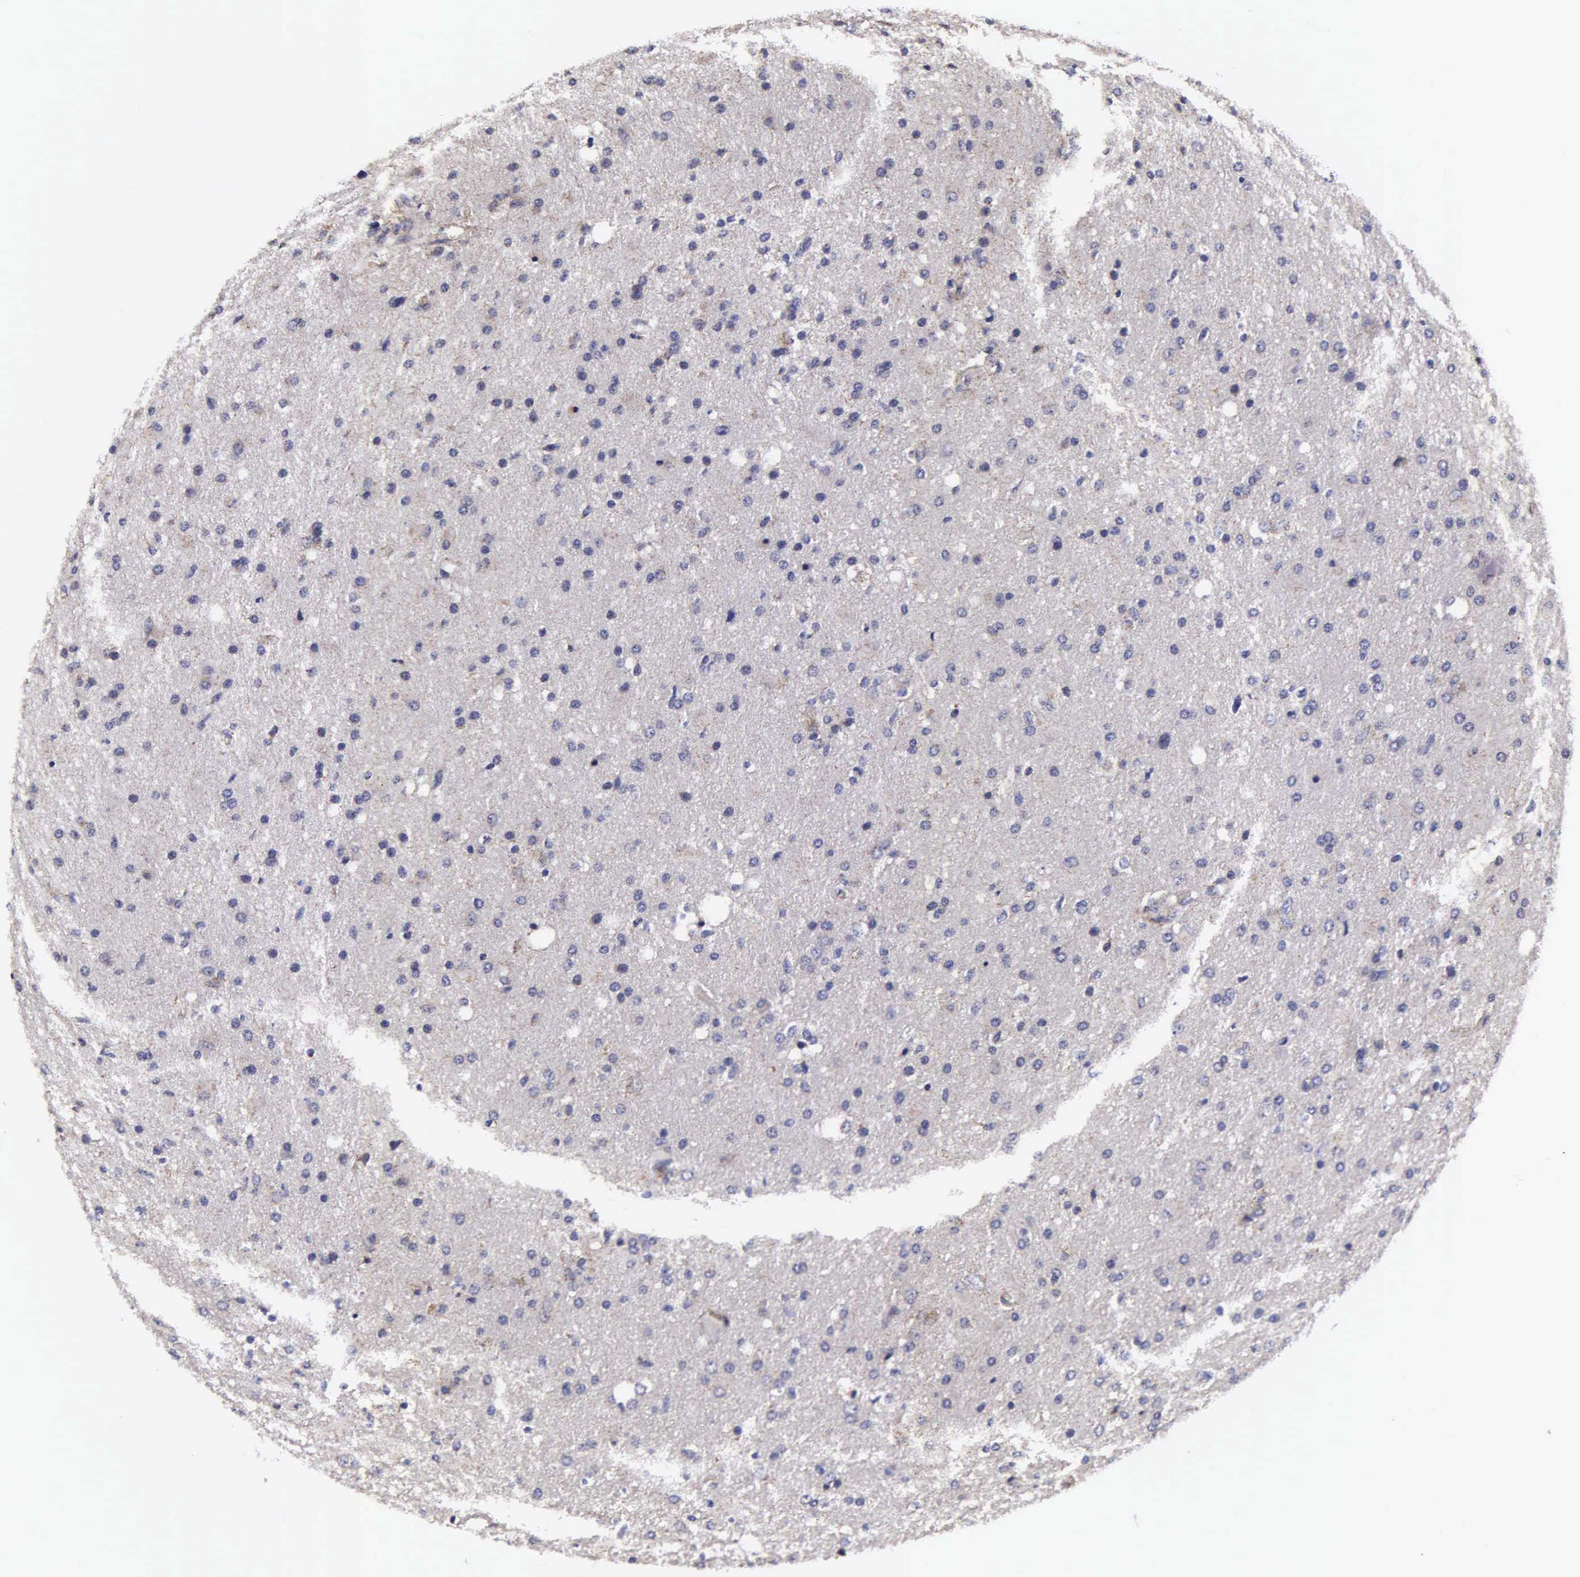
{"staining": {"intensity": "weak", "quantity": "<25%", "location": "cytoplasmic/membranous"}, "tissue": "glioma", "cell_type": "Tumor cells", "image_type": "cancer", "snomed": [{"axis": "morphology", "description": "Glioma, malignant, High grade"}, {"axis": "topography", "description": "Brain"}], "caption": "There is no significant positivity in tumor cells of glioma. (DAB (3,3'-diaminobenzidine) immunohistochemistry (IHC) visualized using brightfield microscopy, high magnification).", "gene": "PSMA3", "patient": {"sex": "male", "age": 68}}